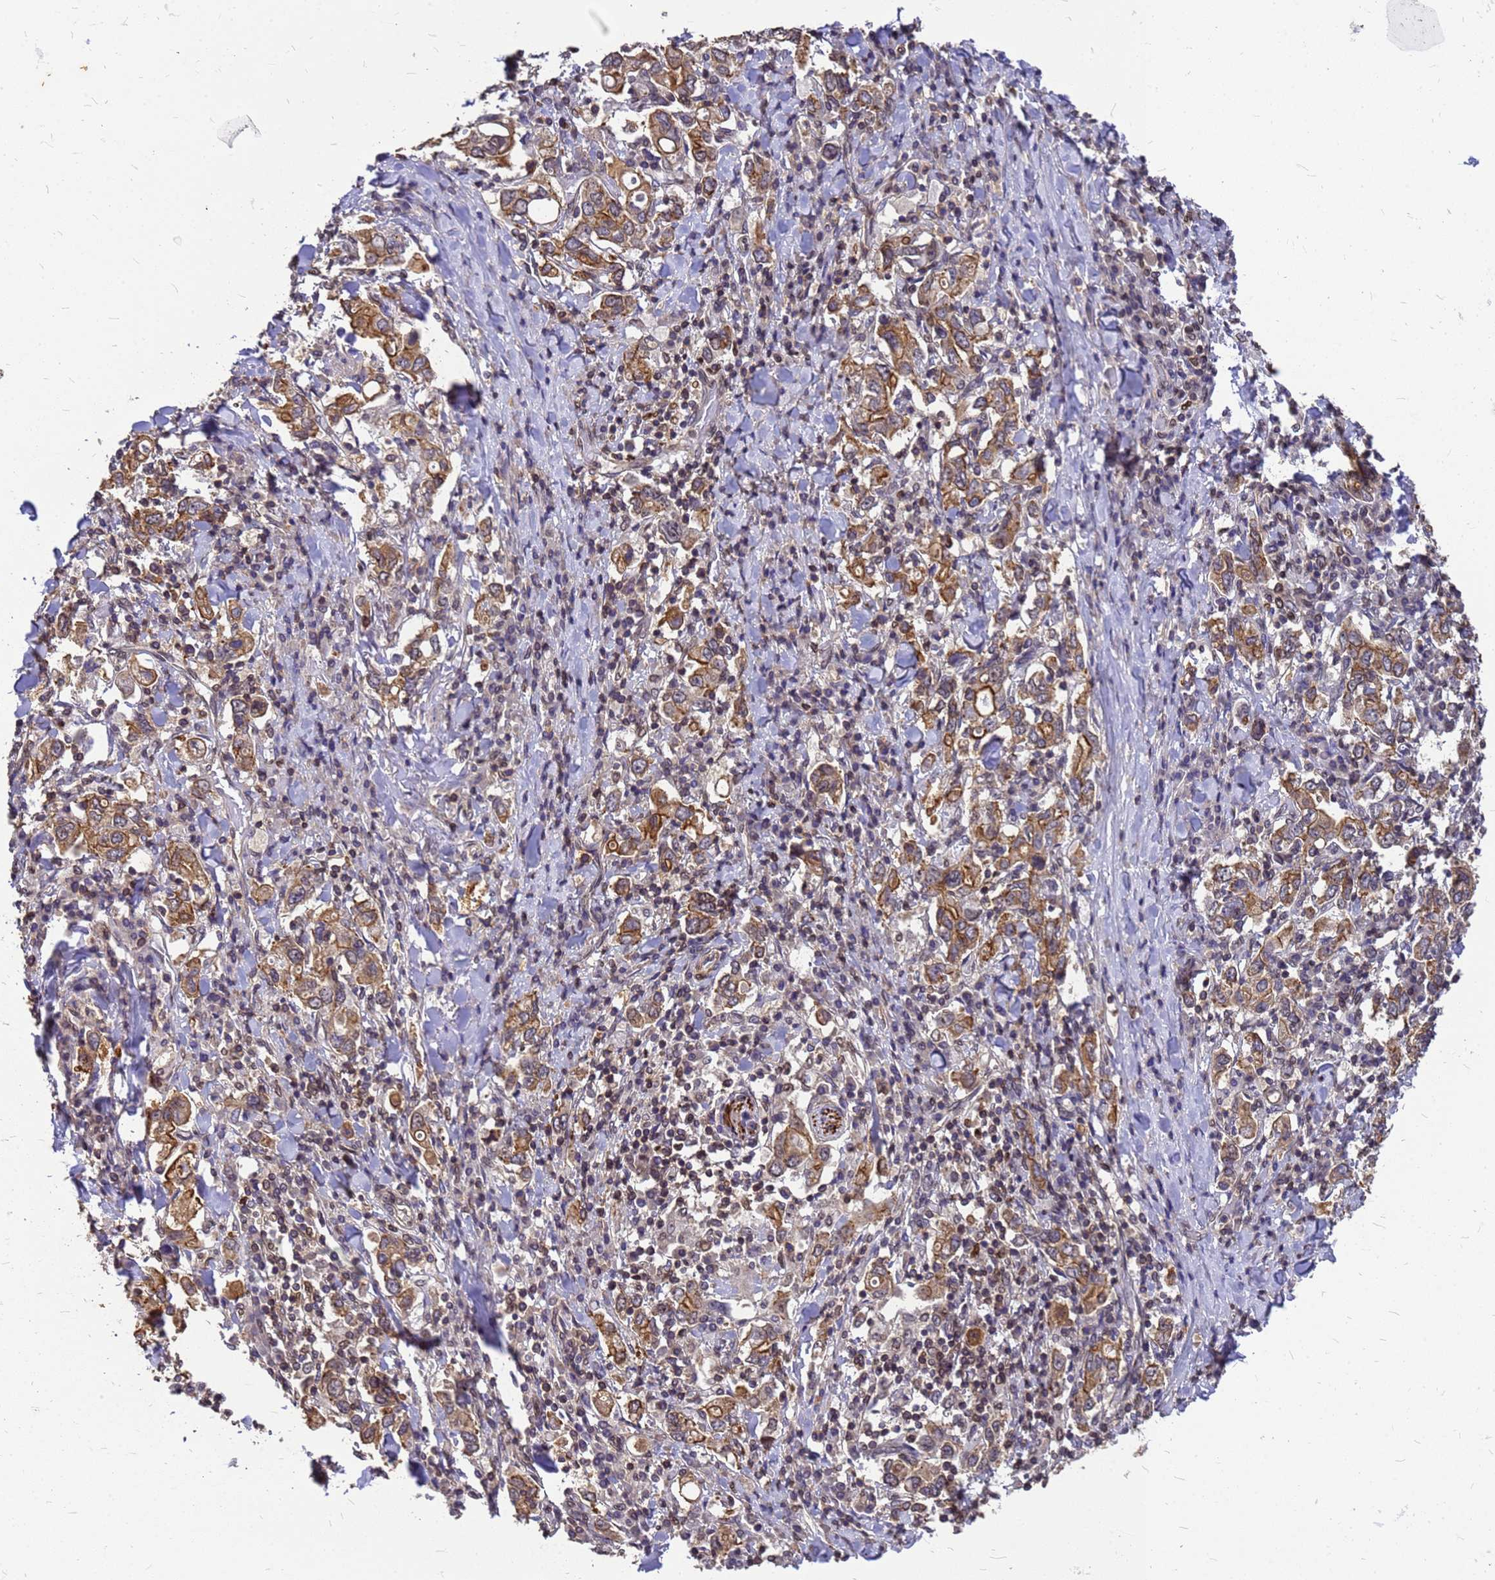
{"staining": {"intensity": "moderate", "quantity": ">75%", "location": "cytoplasmic/membranous"}, "tissue": "stomach cancer", "cell_type": "Tumor cells", "image_type": "cancer", "snomed": [{"axis": "morphology", "description": "Adenocarcinoma, NOS"}, {"axis": "topography", "description": "Stomach, upper"}], "caption": "Protein analysis of adenocarcinoma (stomach) tissue displays moderate cytoplasmic/membranous expression in about >75% of tumor cells.", "gene": "C1orf35", "patient": {"sex": "male", "age": 62}}